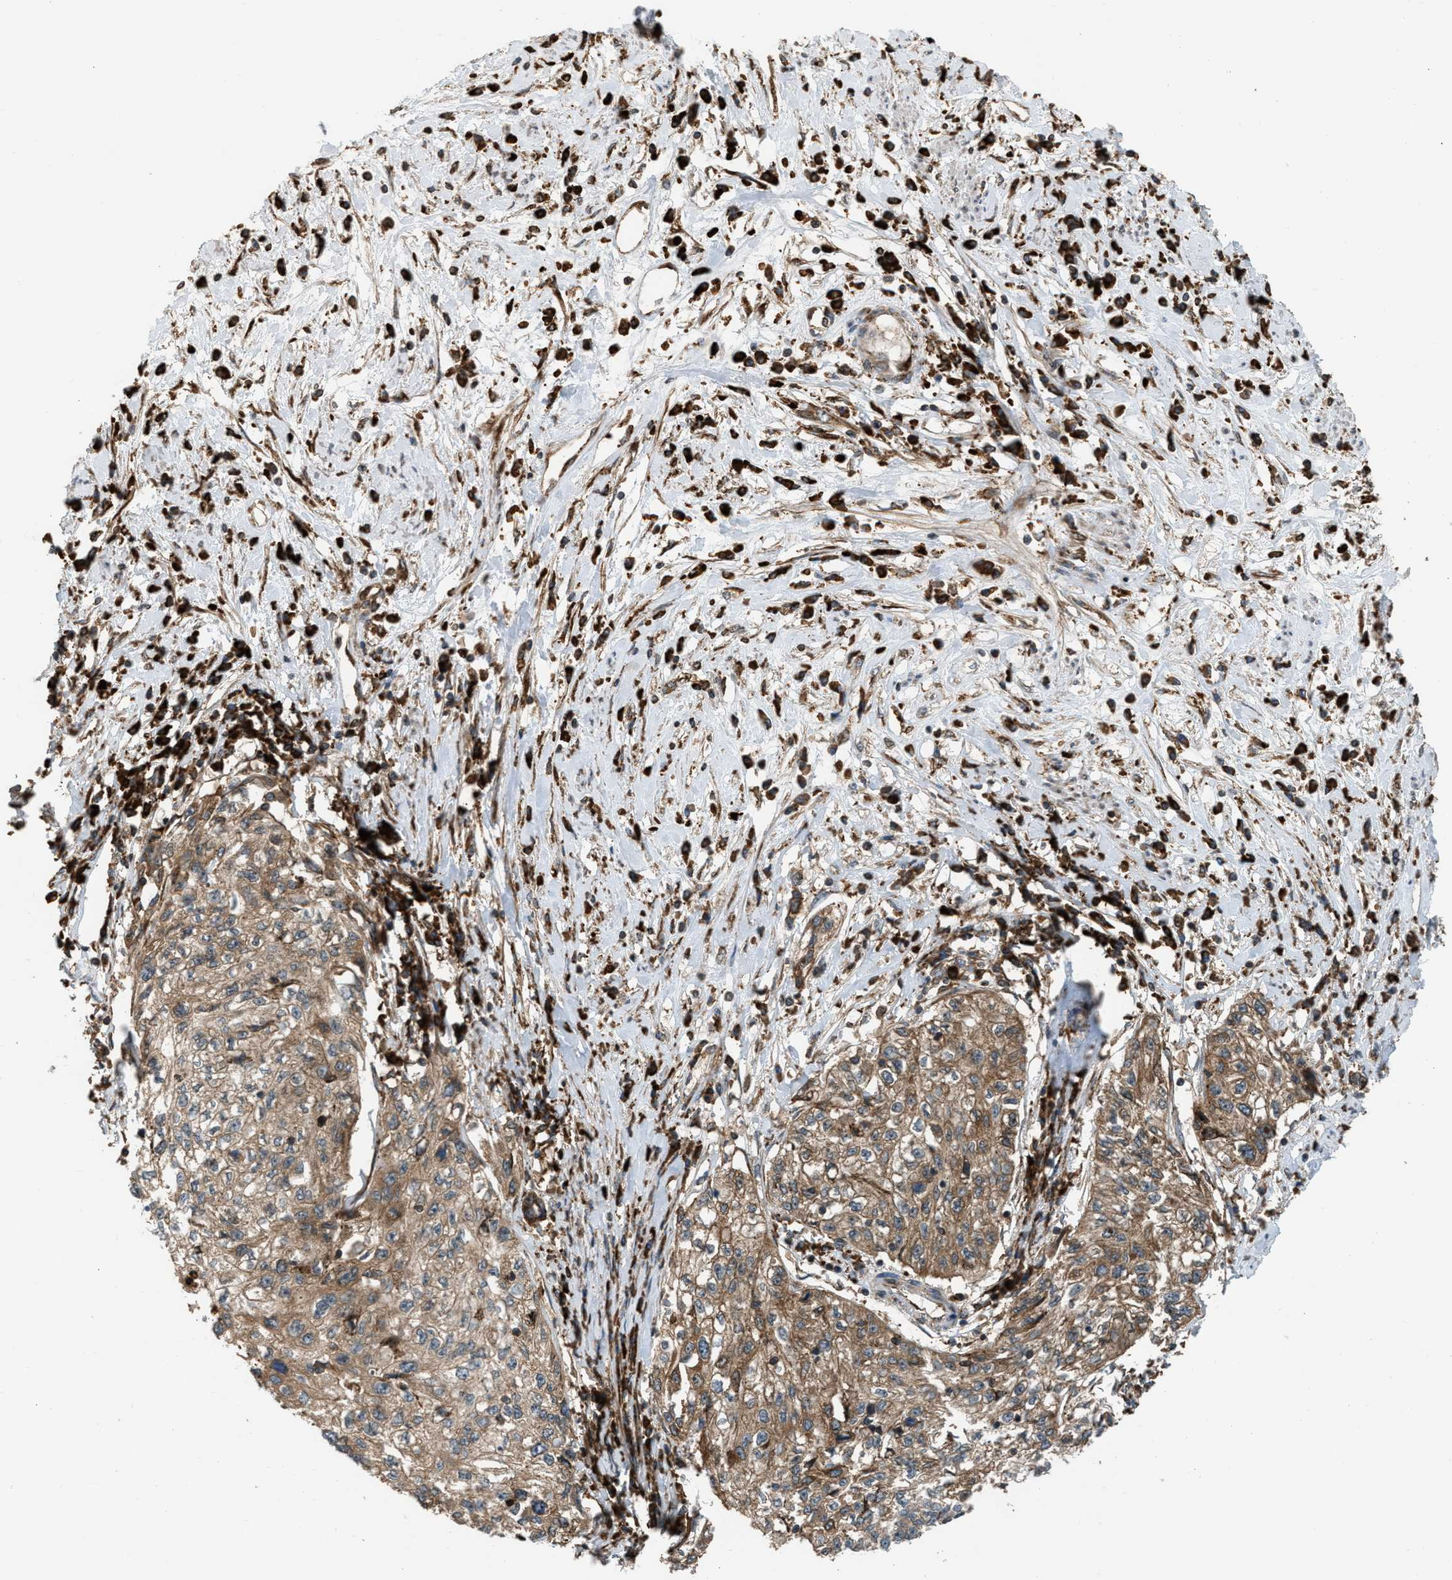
{"staining": {"intensity": "moderate", "quantity": ">75%", "location": "cytoplasmic/membranous"}, "tissue": "cervical cancer", "cell_type": "Tumor cells", "image_type": "cancer", "snomed": [{"axis": "morphology", "description": "Squamous cell carcinoma, NOS"}, {"axis": "topography", "description": "Cervix"}], "caption": "Immunohistochemistry staining of cervical squamous cell carcinoma, which displays medium levels of moderate cytoplasmic/membranous expression in about >75% of tumor cells indicating moderate cytoplasmic/membranous protein positivity. The staining was performed using DAB (3,3'-diaminobenzidine) (brown) for protein detection and nuclei were counterstained in hematoxylin (blue).", "gene": "BAIAP2L1", "patient": {"sex": "female", "age": 57}}